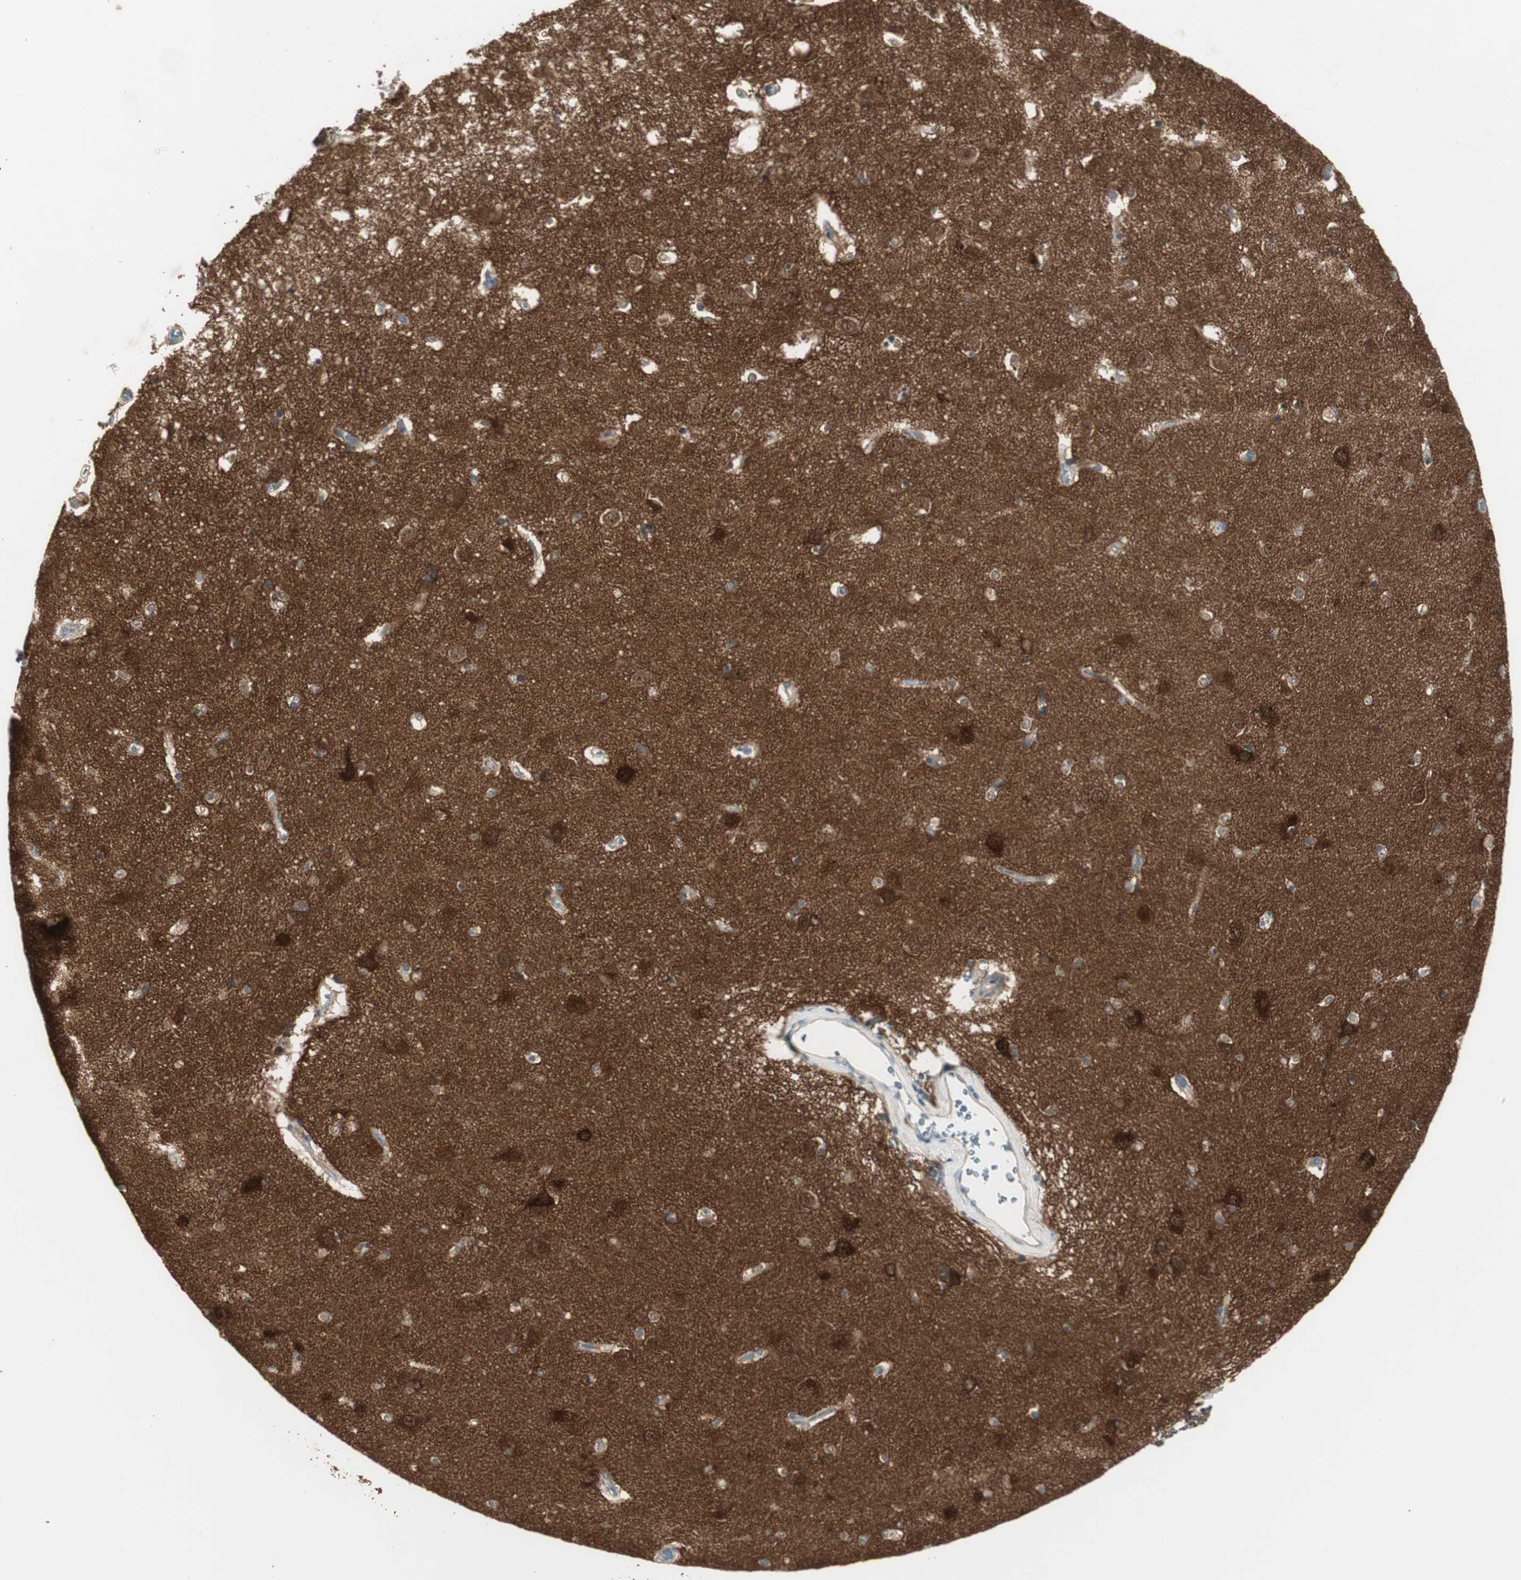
{"staining": {"intensity": "weak", "quantity": "25%-75%", "location": "cytoplasmic/membranous"}, "tissue": "caudate", "cell_type": "Glial cells", "image_type": "normal", "snomed": [{"axis": "morphology", "description": "Normal tissue, NOS"}, {"axis": "topography", "description": "Lateral ventricle wall"}], "caption": "IHC of unremarkable human caudate exhibits low levels of weak cytoplasmic/membranous expression in about 25%-75% of glial cells.", "gene": "MAPRE3", "patient": {"sex": "female", "age": 54}}